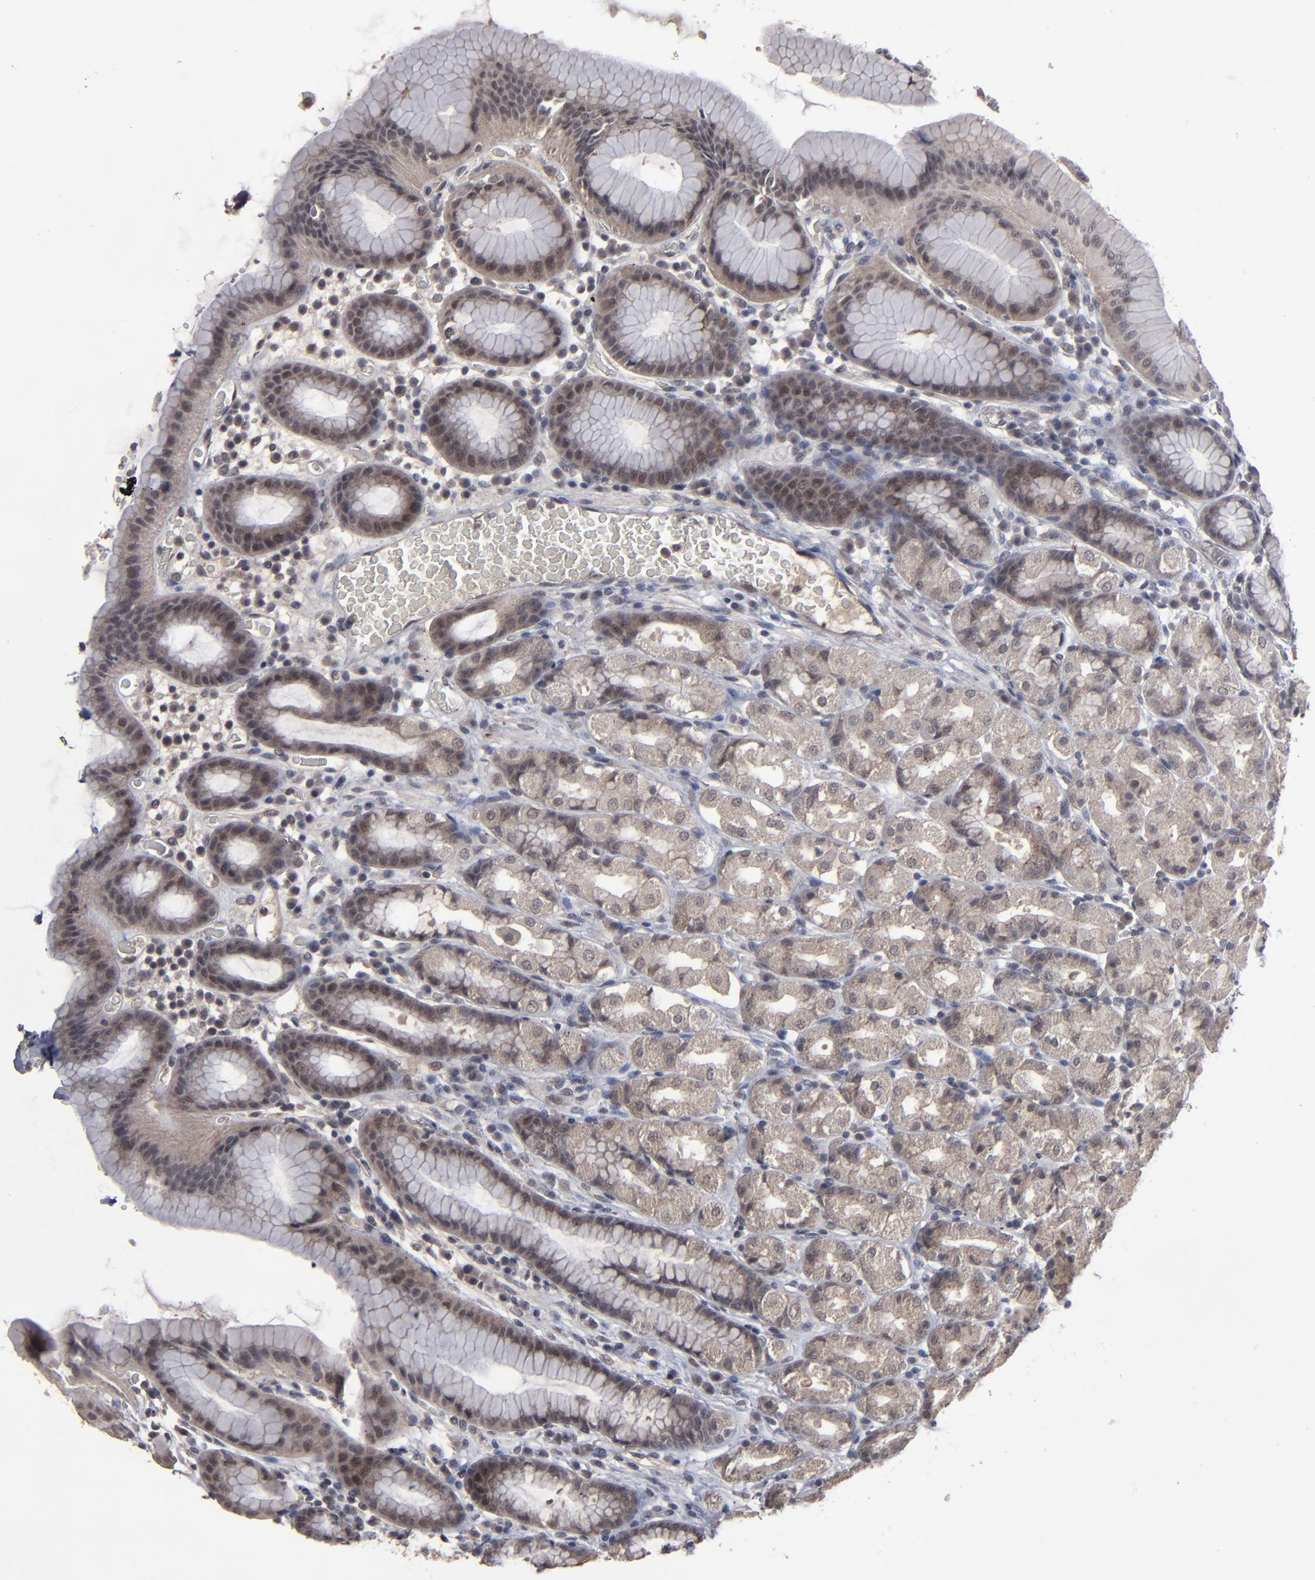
{"staining": {"intensity": "weak", "quantity": ">75%", "location": "cytoplasmic/membranous,nuclear"}, "tissue": "stomach", "cell_type": "Glandular cells", "image_type": "normal", "snomed": [{"axis": "morphology", "description": "Normal tissue, NOS"}, {"axis": "topography", "description": "Stomach, upper"}], "caption": "Glandular cells demonstrate low levels of weak cytoplasmic/membranous,nuclear staining in approximately >75% of cells in normal human stomach. Using DAB (3,3'-diaminobenzidine) (brown) and hematoxylin (blue) stains, captured at high magnification using brightfield microscopy.", "gene": "SLC22A17", "patient": {"sex": "male", "age": 68}}